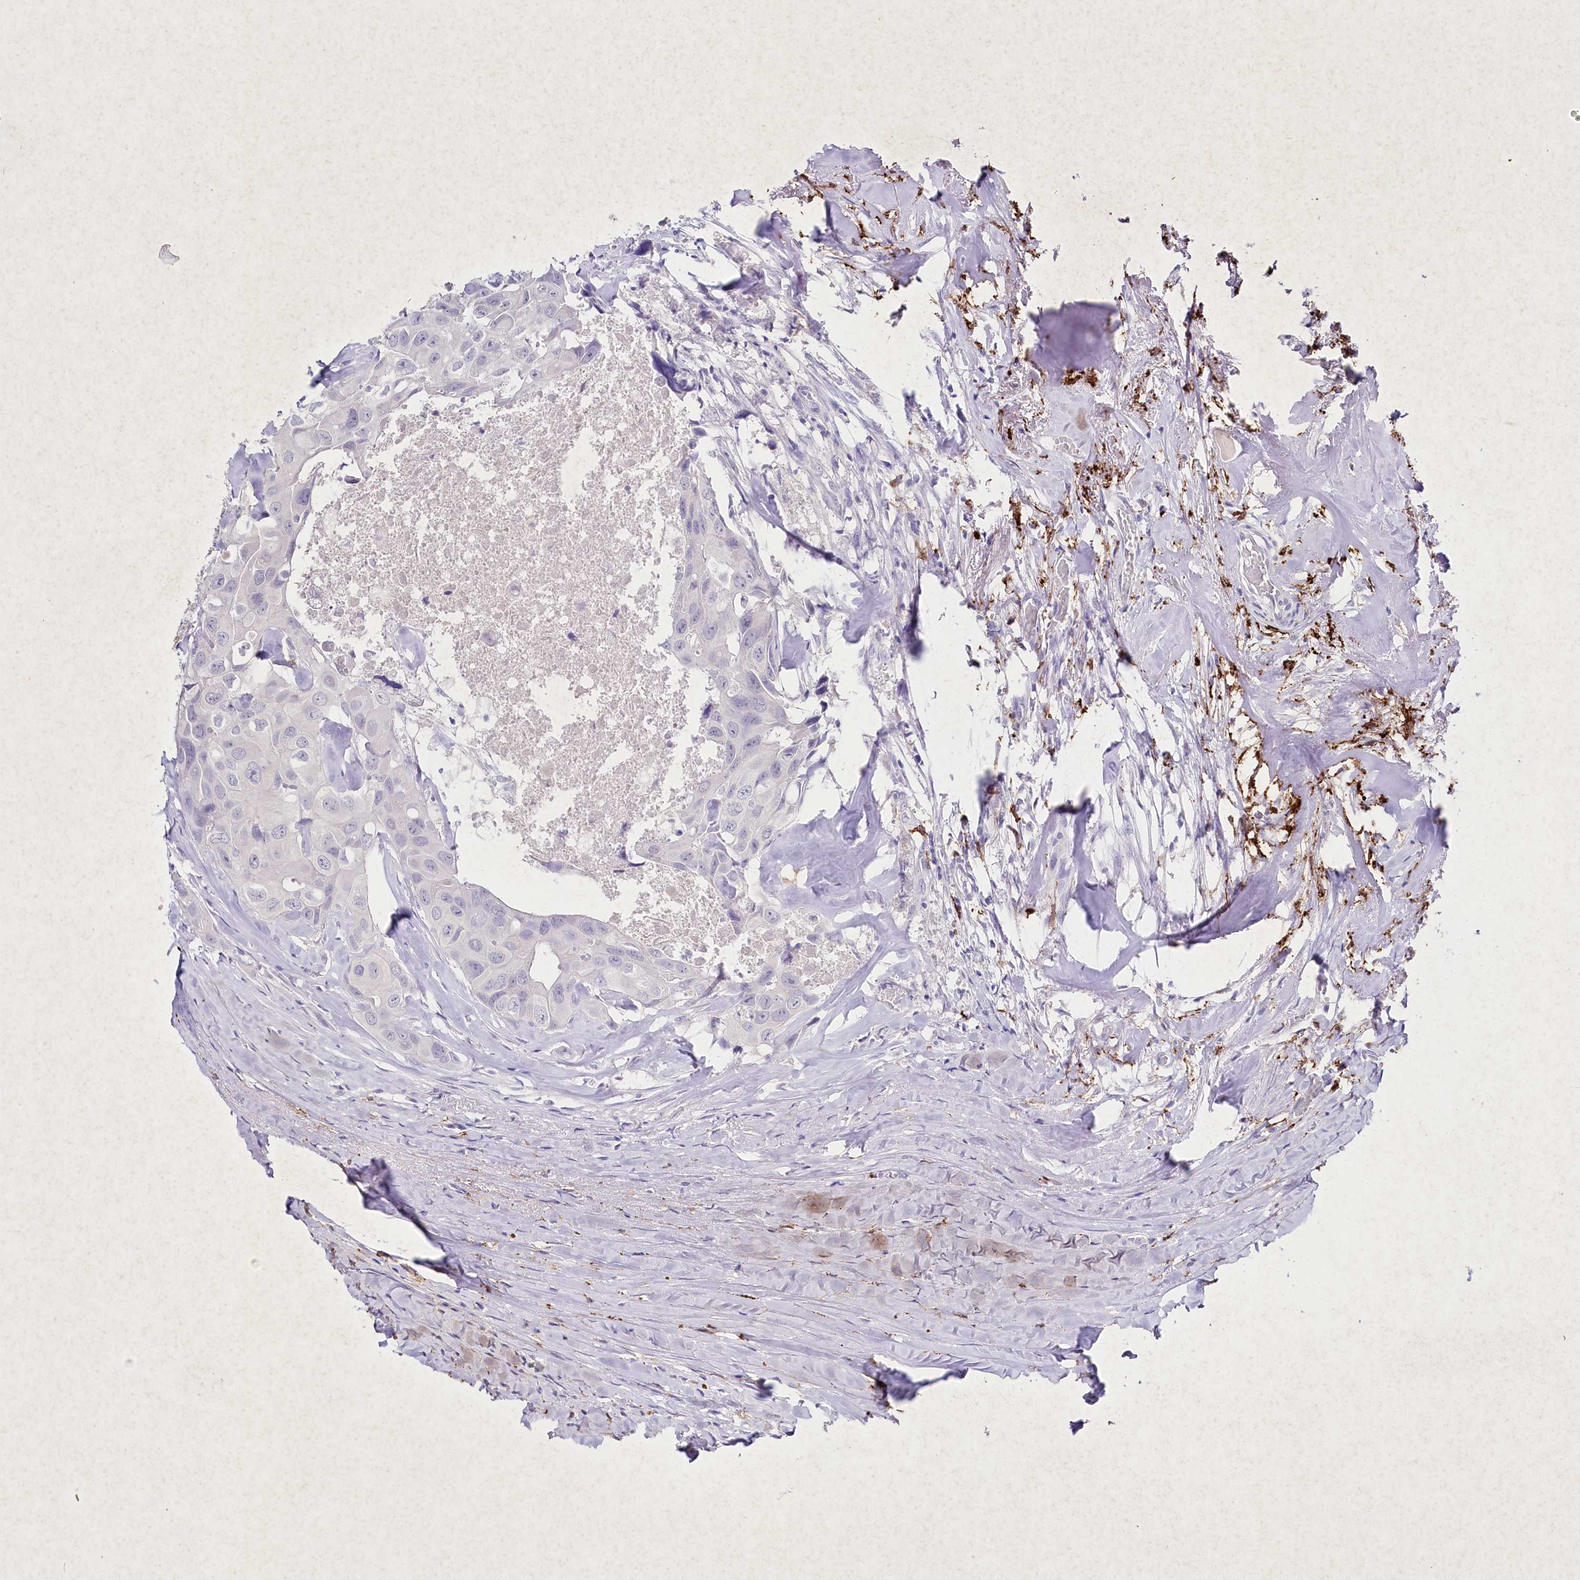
{"staining": {"intensity": "negative", "quantity": "none", "location": "none"}, "tissue": "head and neck cancer", "cell_type": "Tumor cells", "image_type": "cancer", "snomed": [{"axis": "morphology", "description": "Adenocarcinoma, NOS"}, {"axis": "morphology", "description": "Adenocarcinoma, metastatic, NOS"}, {"axis": "topography", "description": "Head-Neck"}], "caption": "Tumor cells show no significant protein positivity in head and neck metastatic adenocarcinoma.", "gene": "CLEC4M", "patient": {"sex": "male", "age": 75}}